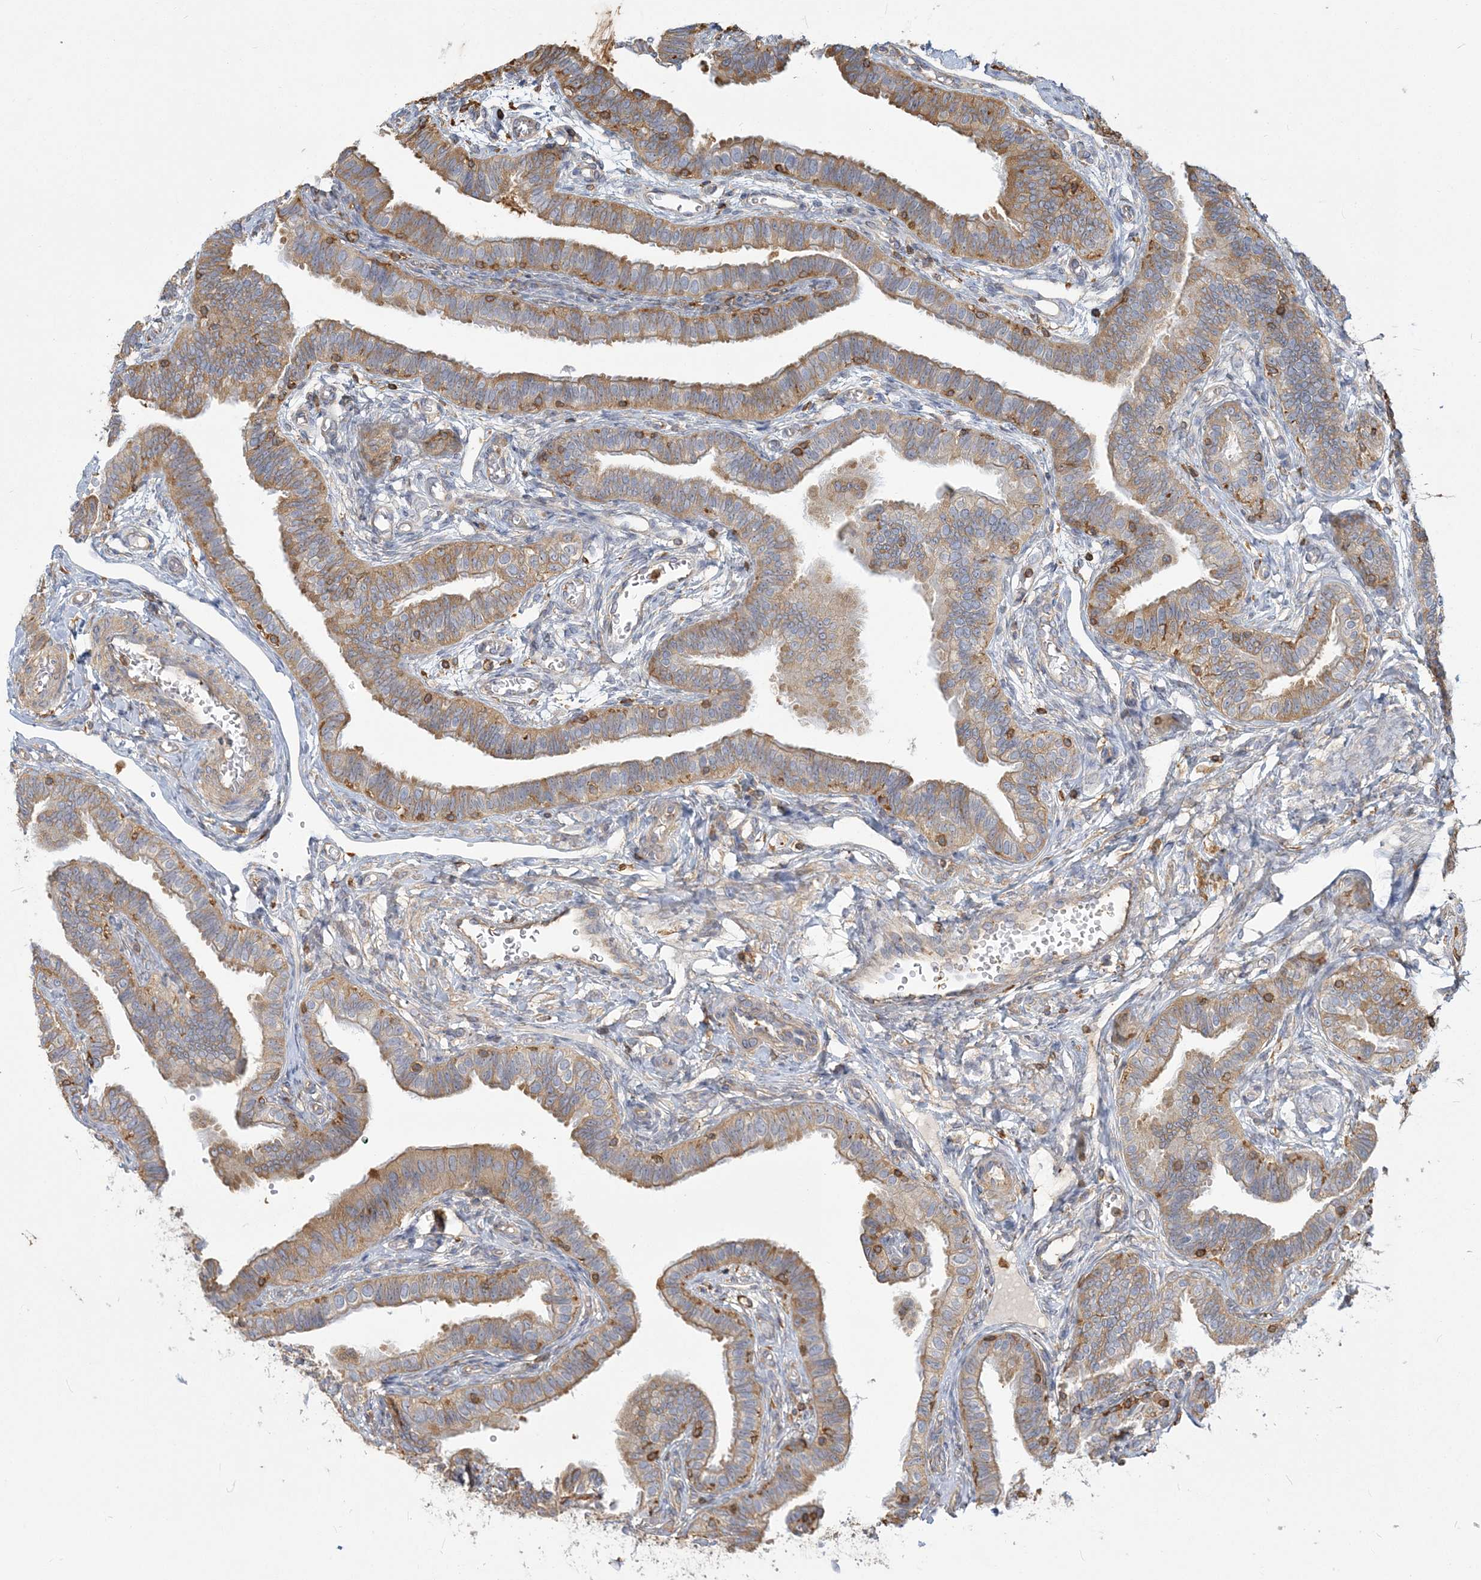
{"staining": {"intensity": "moderate", "quantity": ">75%", "location": "cytoplasmic/membranous"}, "tissue": "fallopian tube", "cell_type": "Glandular cells", "image_type": "normal", "snomed": [{"axis": "morphology", "description": "Normal tissue, NOS"}, {"axis": "topography", "description": "Fallopian tube"}], "caption": "Protein staining of unremarkable fallopian tube reveals moderate cytoplasmic/membranous expression in about >75% of glandular cells.", "gene": "ANKS1A", "patient": {"sex": "female", "age": 39}}